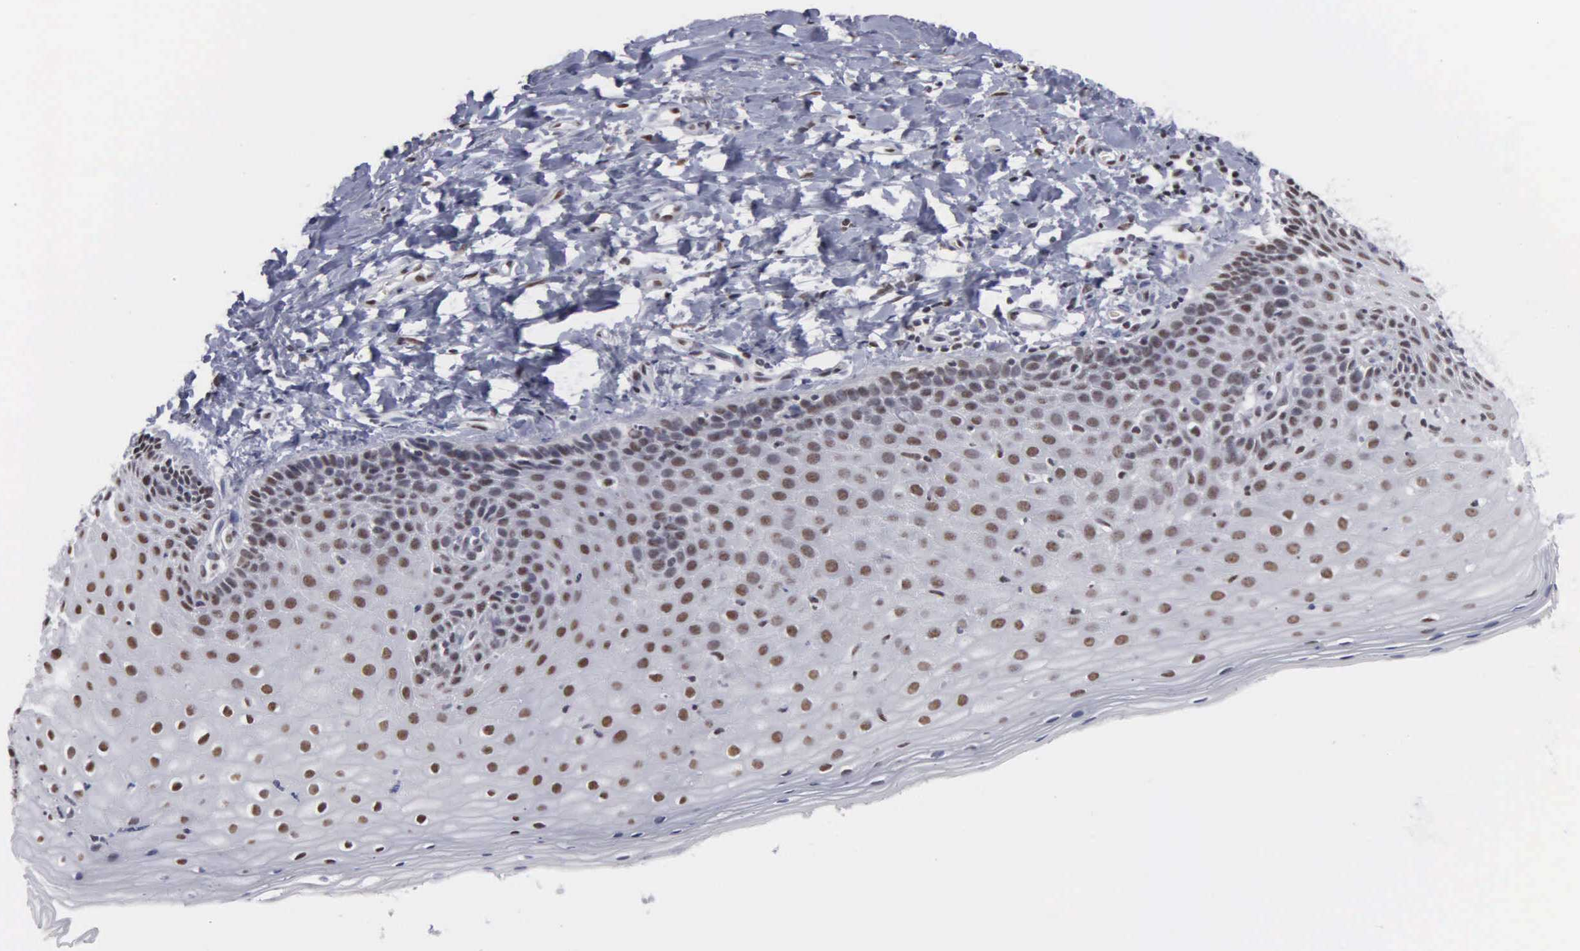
{"staining": {"intensity": "moderate", "quantity": "25%-75%", "location": "nuclear"}, "tissue": "cervix", "cell_type": "Glandular cells", "image_type": "normal", "snomed": [{"axis": "morphology", "description": "Normal tissue, NOS"}, {"axis": "topography", "description": "Cervix"}], "caption": "The micrograph displays a brown stain indicating the presence of a protein in the nuclear of glandular cells in cervix. Immunohistochemistry (ihc) stains the protein in brown and the nuclei are stained blue.", "gene": "KIAA0586", "patient": {"sex": "female", "age": 53}}